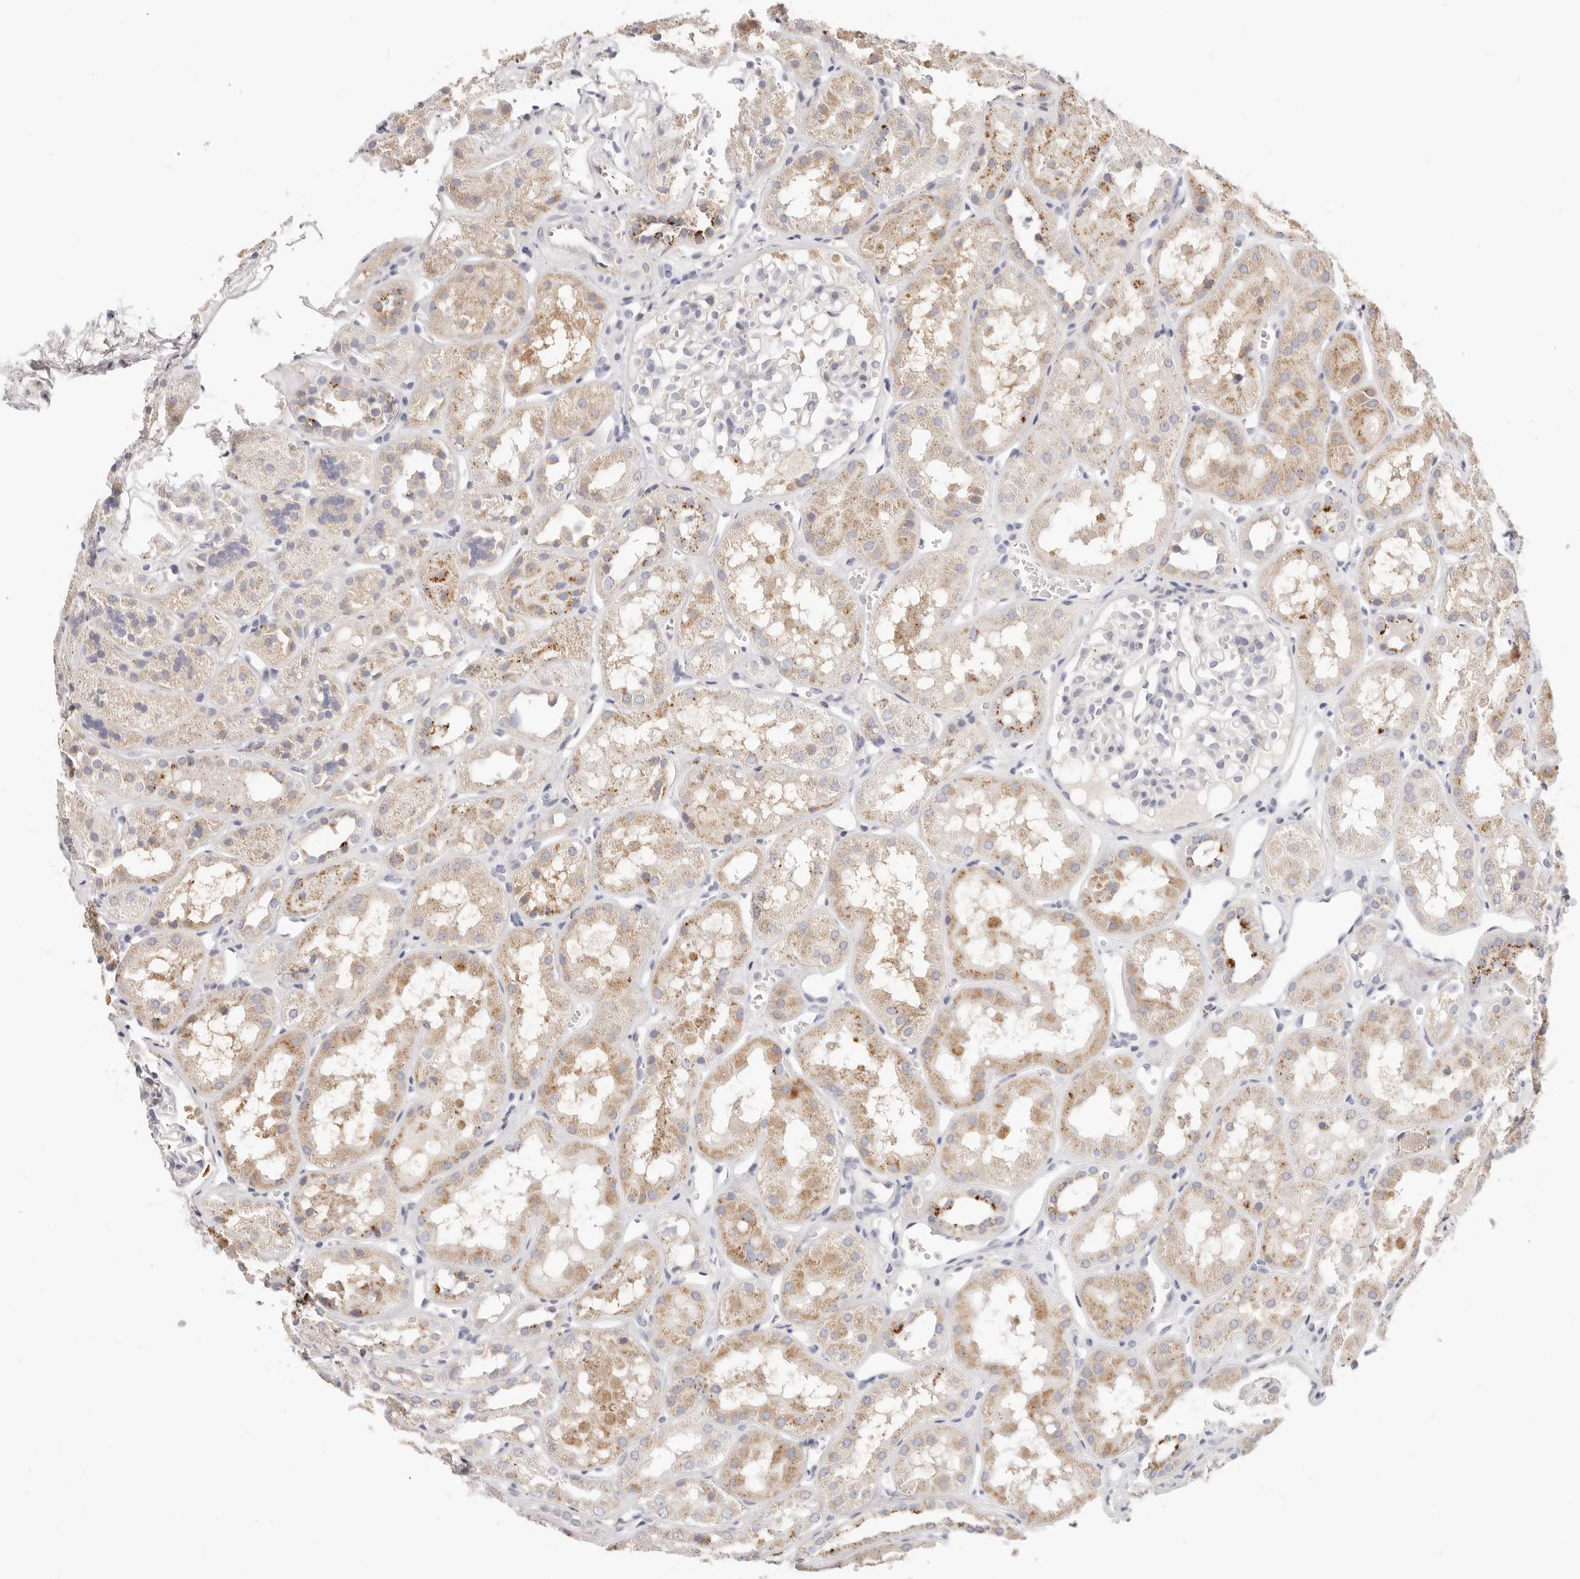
{"staining": {"intensity": "negative", "quantity": "none", "location": "none"}, "tissue": "kidney", "cell_type": "Cells in glomeruli", "image_type": "normal", "snomed": [{"axis": "morphology", "description": "Normal tissue, NOS"}, {"axis": "topography", "description": "Kidney"}], "caption": "There is no significant positivity in cells in glomeruli of kidney. (DAB (3,3'-diaminobenzidine) immunohistochemistry visualized using brightfield microscopy, high magnification).", "gene": "STKLD1", "patient": {"sex": "male", "age": 16}}